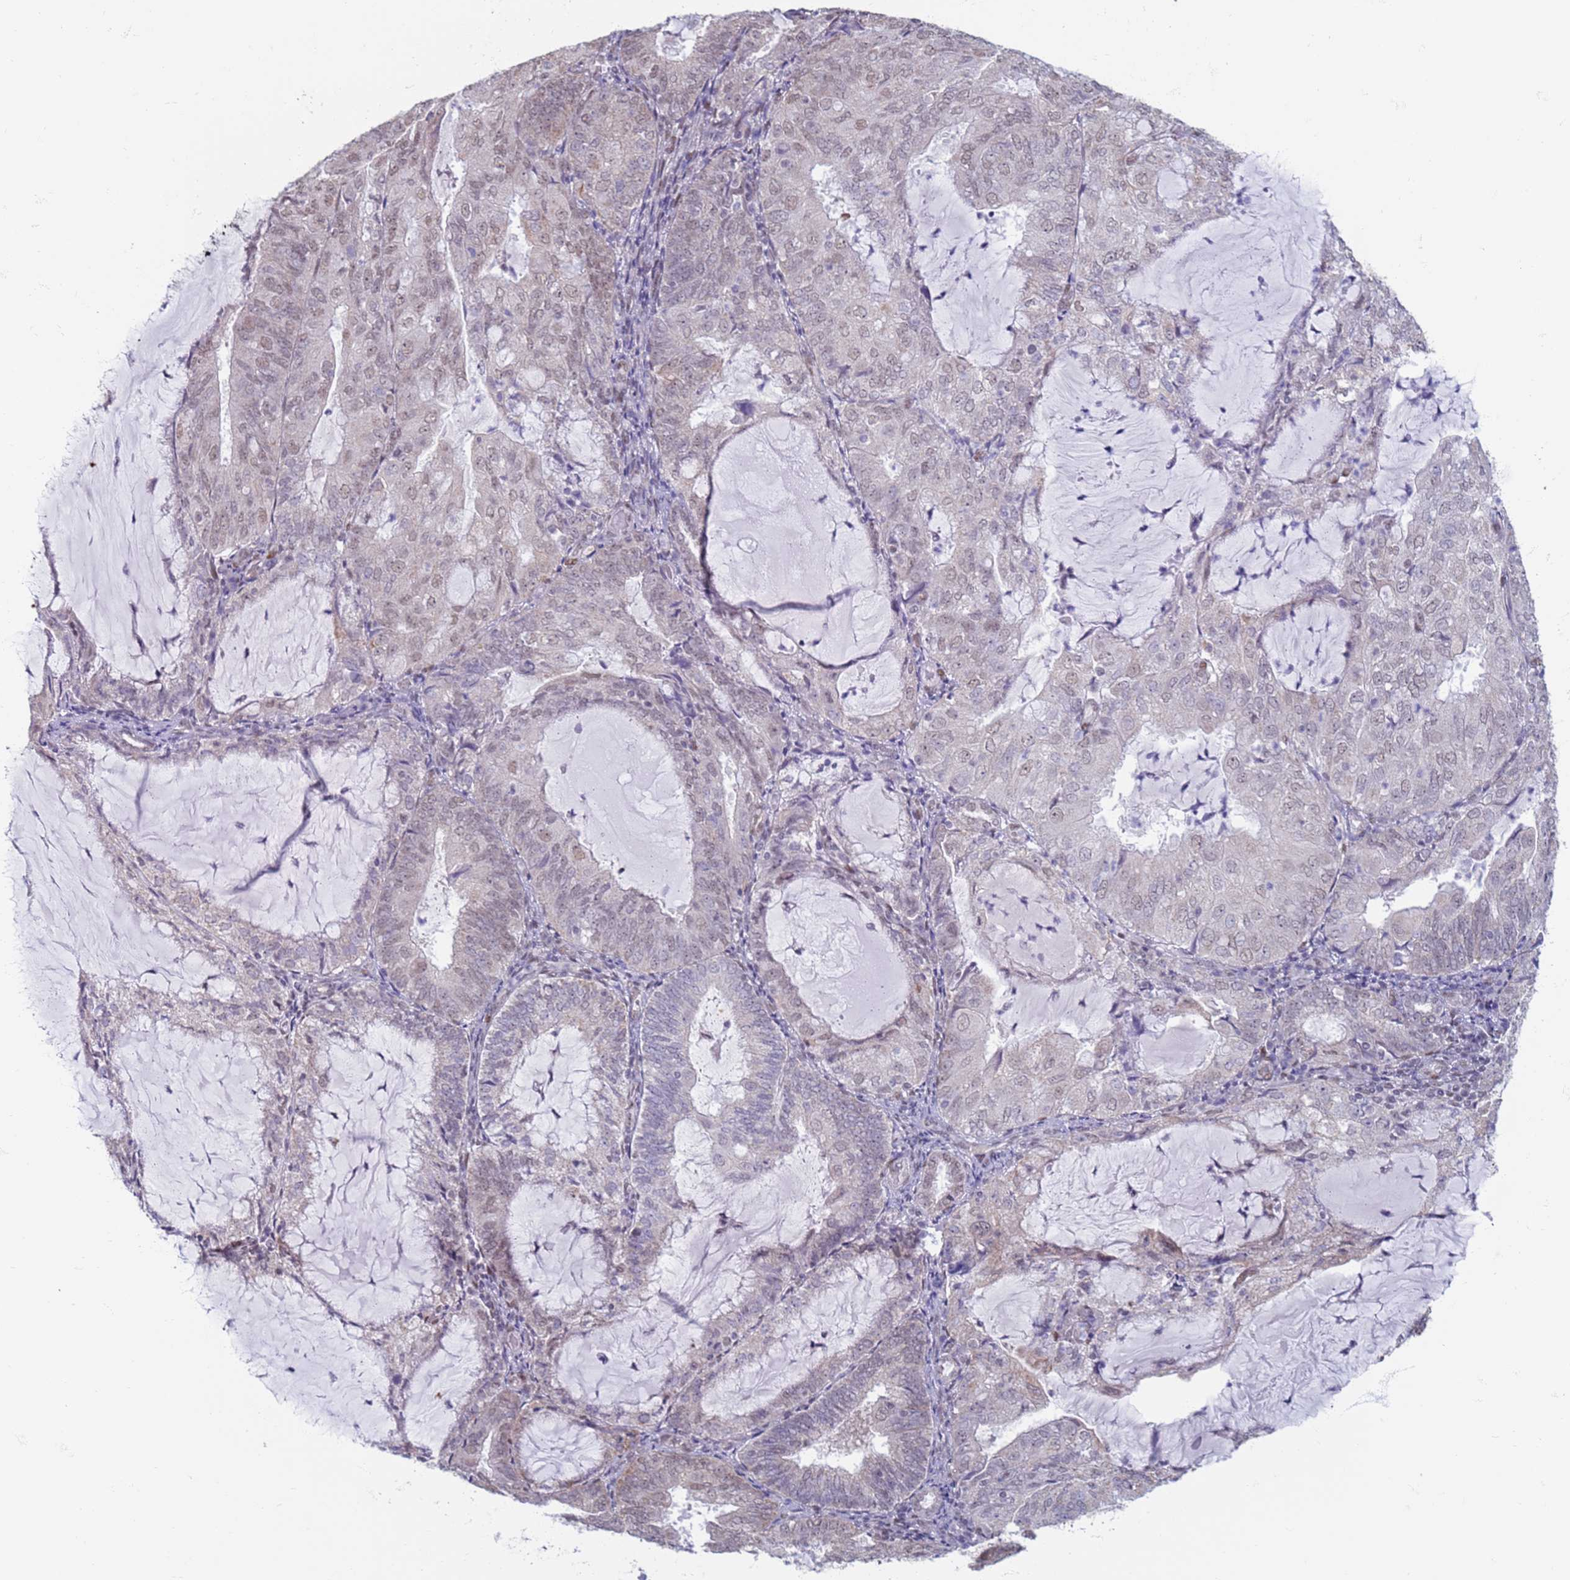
{"staining": {"intensity": "weak", "quantity": "<25%", "location": "nuclear"}, "tissue": "endometrial cancer", "cell_type": "Tumor cells", "image_type": "cancer", "snomed": [{"axis": "morphology", "description": "Adenocarcinoma, NOS"}, {"axis": "topography", "description": "Endometrium"}], "caption": "Protein analysis of endometrial cancer (adenocarcinoma) shows no significant staining in tumor cells.", "gene": "SAE1", "patient": {"sex": "female", "age": 81}}